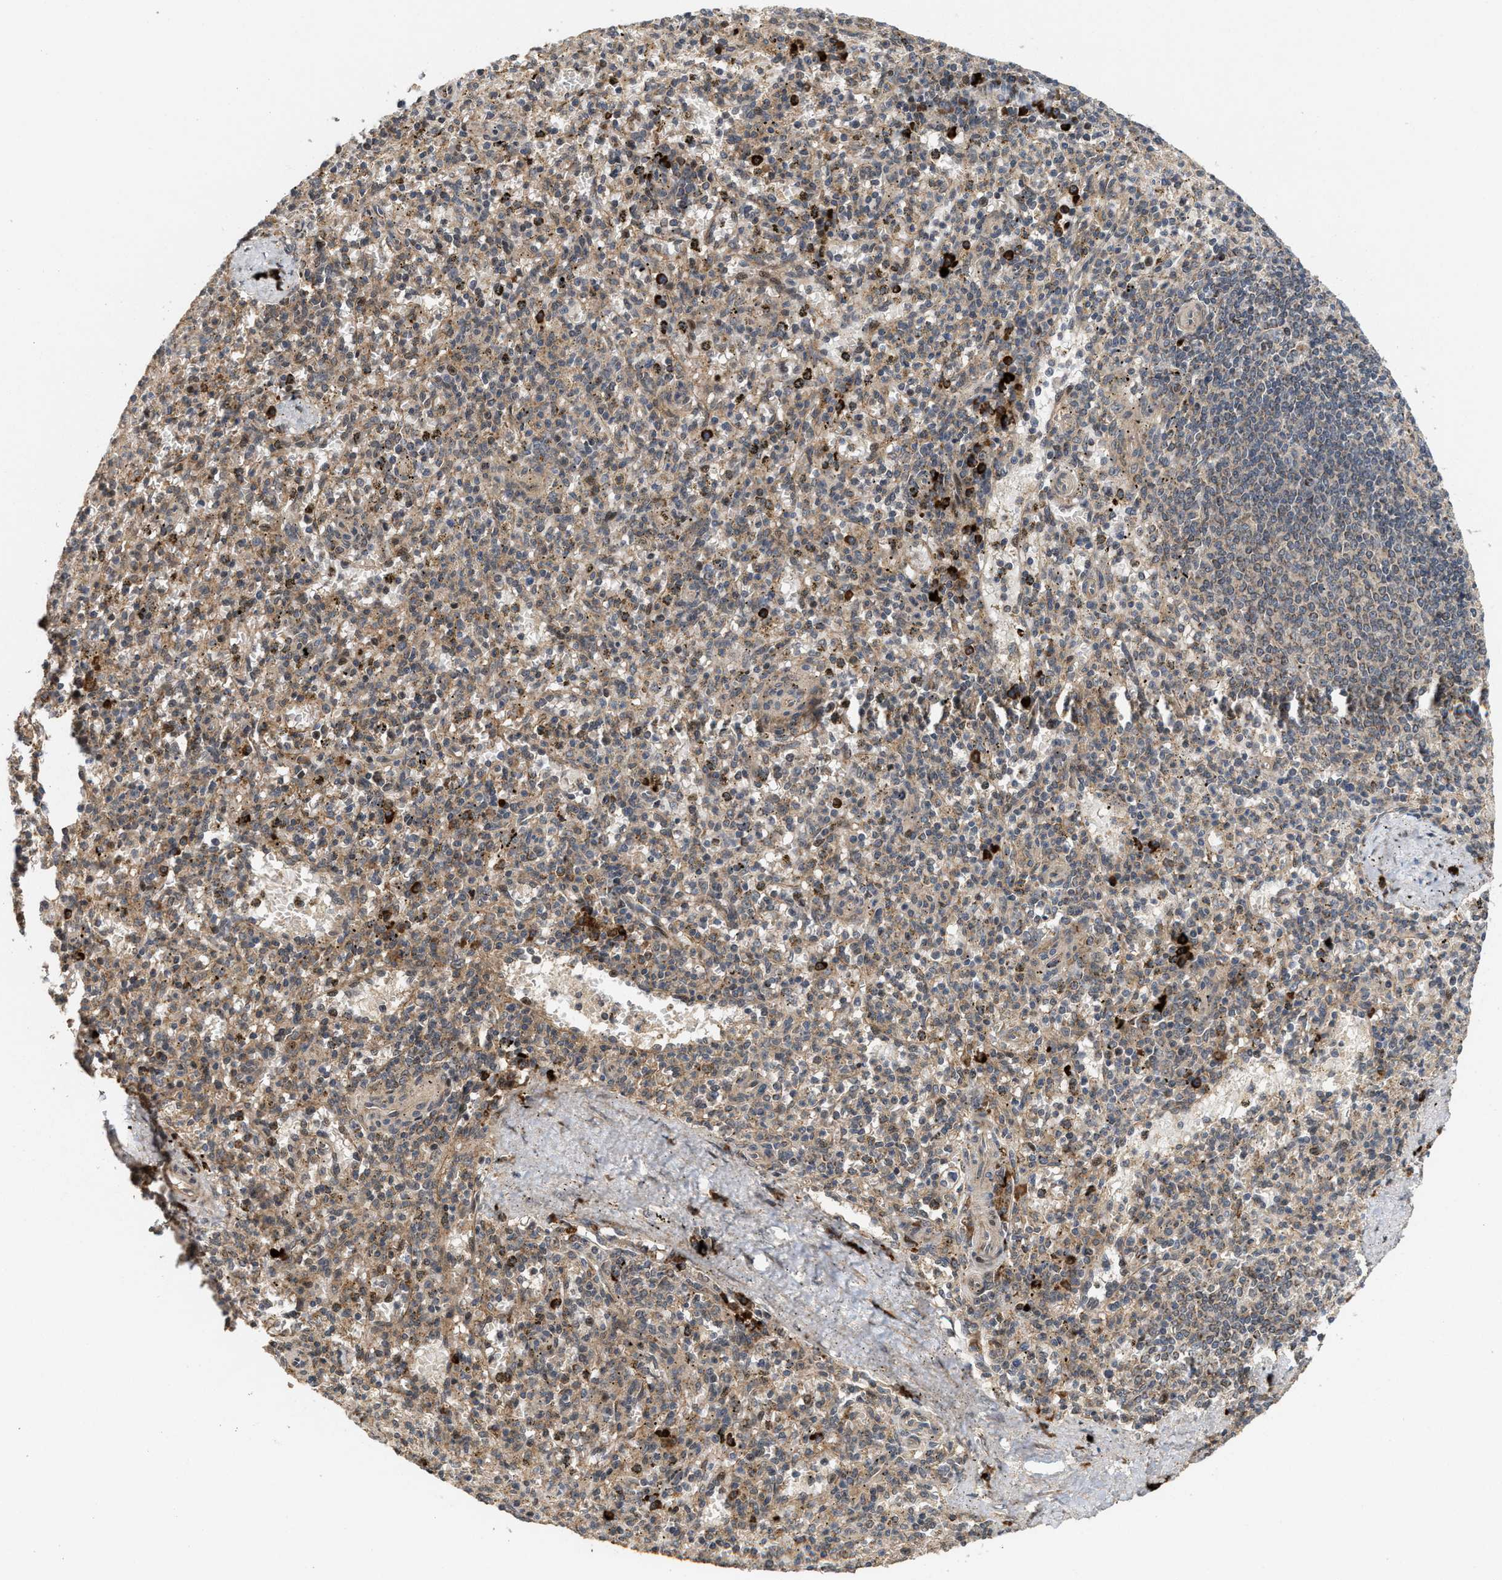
{"staining": {"intensity": "weak", "quantity": "25%-75%", "location": "cytoplasmic/membranous"}, "tissue": "spleen", "cell_type": "Cells in red pulp", "image_type": "normal", "snomed": [{"axis": "morphology", "description": "Normal tissue, NOS"}, {"axis": "topography", "description": "Spleen"}], "caption": "This is a micrograph of IHC staining of benign spleen, which shows weak positivity in the cytoplasmic/membranous of cells in red pulp.", "gene": "ELP2", "patient": {"sex": "male", "age": 72}}